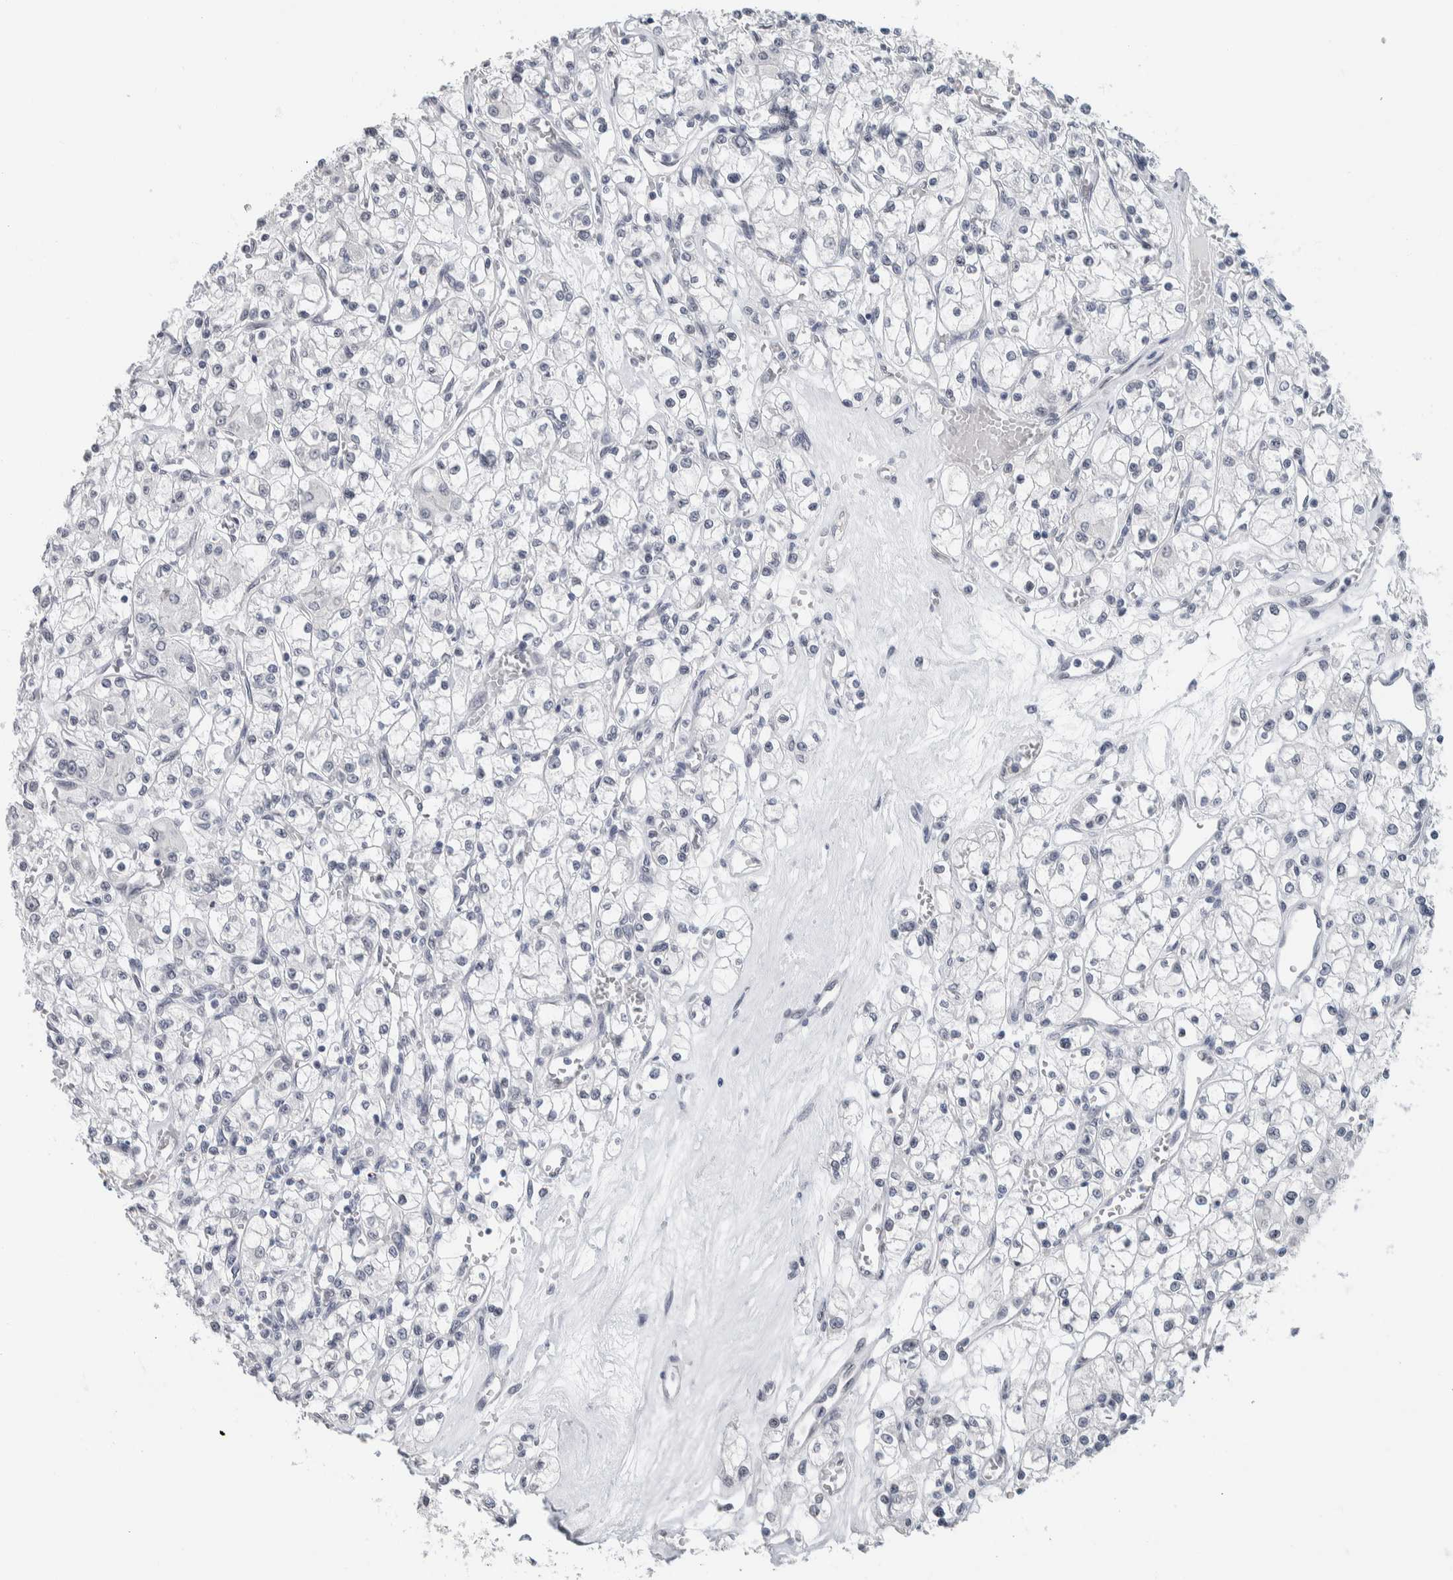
{"staining": {"intensity": "negative", "quantity": "none", "location": "none"}, "tissue": "renal cancer", "cell_type": "Tumor cells", "image_type": "cancer", "snomed": [{"axis": "morphology", "description": "Adenocarcinoma, NOS"}, {"axis": "topography", "description": "Kidney"}], "caption": "A high-resolution image shows IHC staining of renal adenocarcinoma, which exhibits no significant staining in tumor cells. The staining is performed using DAB (3,3'-diaminobenzidine) brown chromogen with nuclei counter-stained in using hematoxylin.", "gene": "NEFM", "patient": {"sex": "female", "age": 59}}